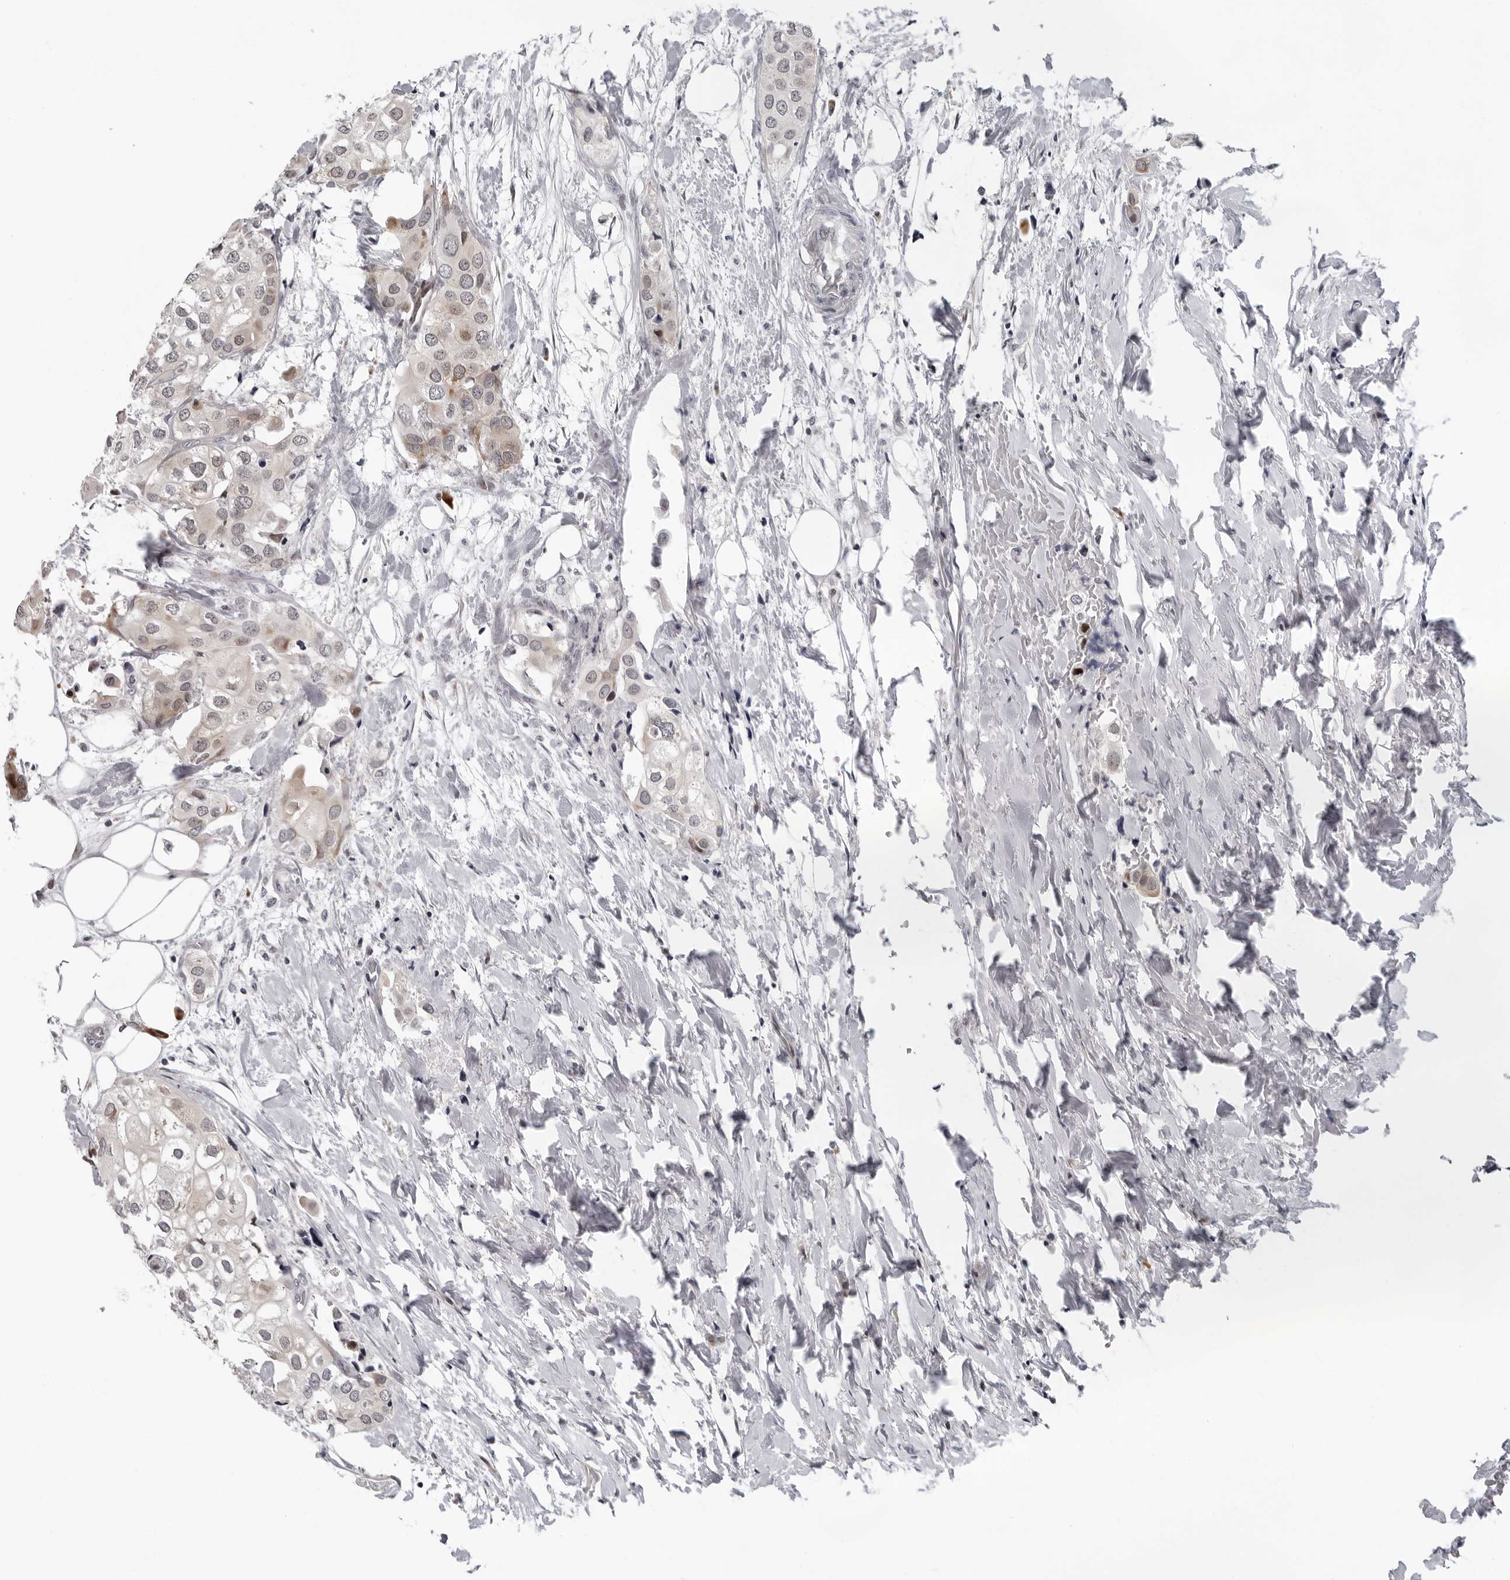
{"staining": {"intensity": "weak", "quantity": "<25%", "location": "cytoplasmic/membranous"}, "tissue": "urothelial cancer", "cell_type": "Tumor cells", "image_type": "cancer", "snomed": [{"axis": "morphology", "description": "Urothelial carcinoma, High grade"}, {"axis": "topography", "description": "Urinary bladder"}], "caption": "Tumor cells show no significant protein positivity in urothelial cancer.", "gene": "PIP4K2C", "patient": {"sex": "male", "age": 64}}